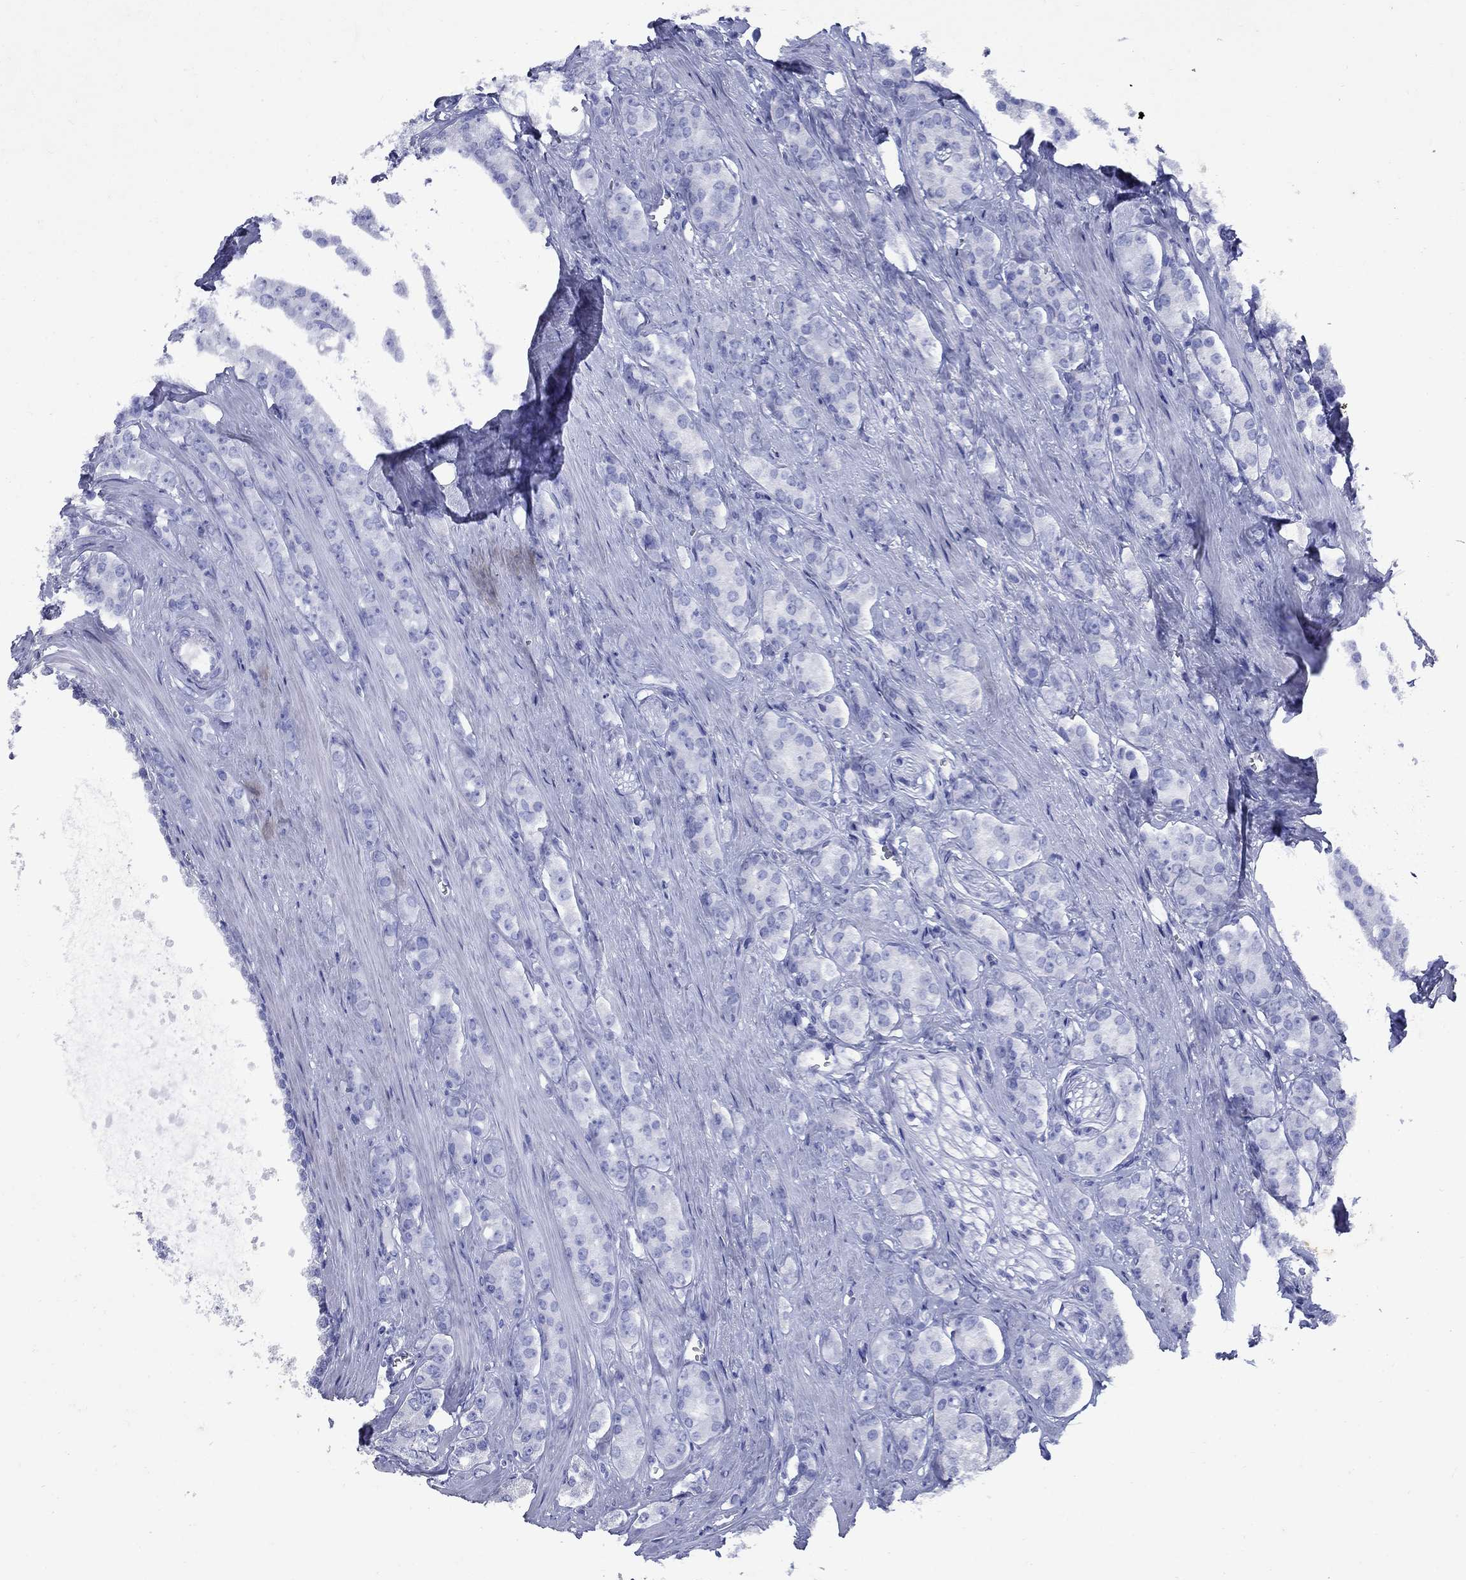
{"staining": {"intensity": "negative", "quantity": "none", "location": "none"}, "tissue": "prostate cancer", "cell_type": "Tumor cells", "image_type": "cancer", "snomed": [{"axis": "morphology", "description": "Adenocarcinoma, NOS"}, {"axis": "topography", "description": "Prostate"}], "caption": "A photomicrograph of prostate adenocarcinoma stained for a protein exhibits no brown staining in tumor cells.", "gene": "CD1A", "patient": {"sex": "male", "age": 67}}